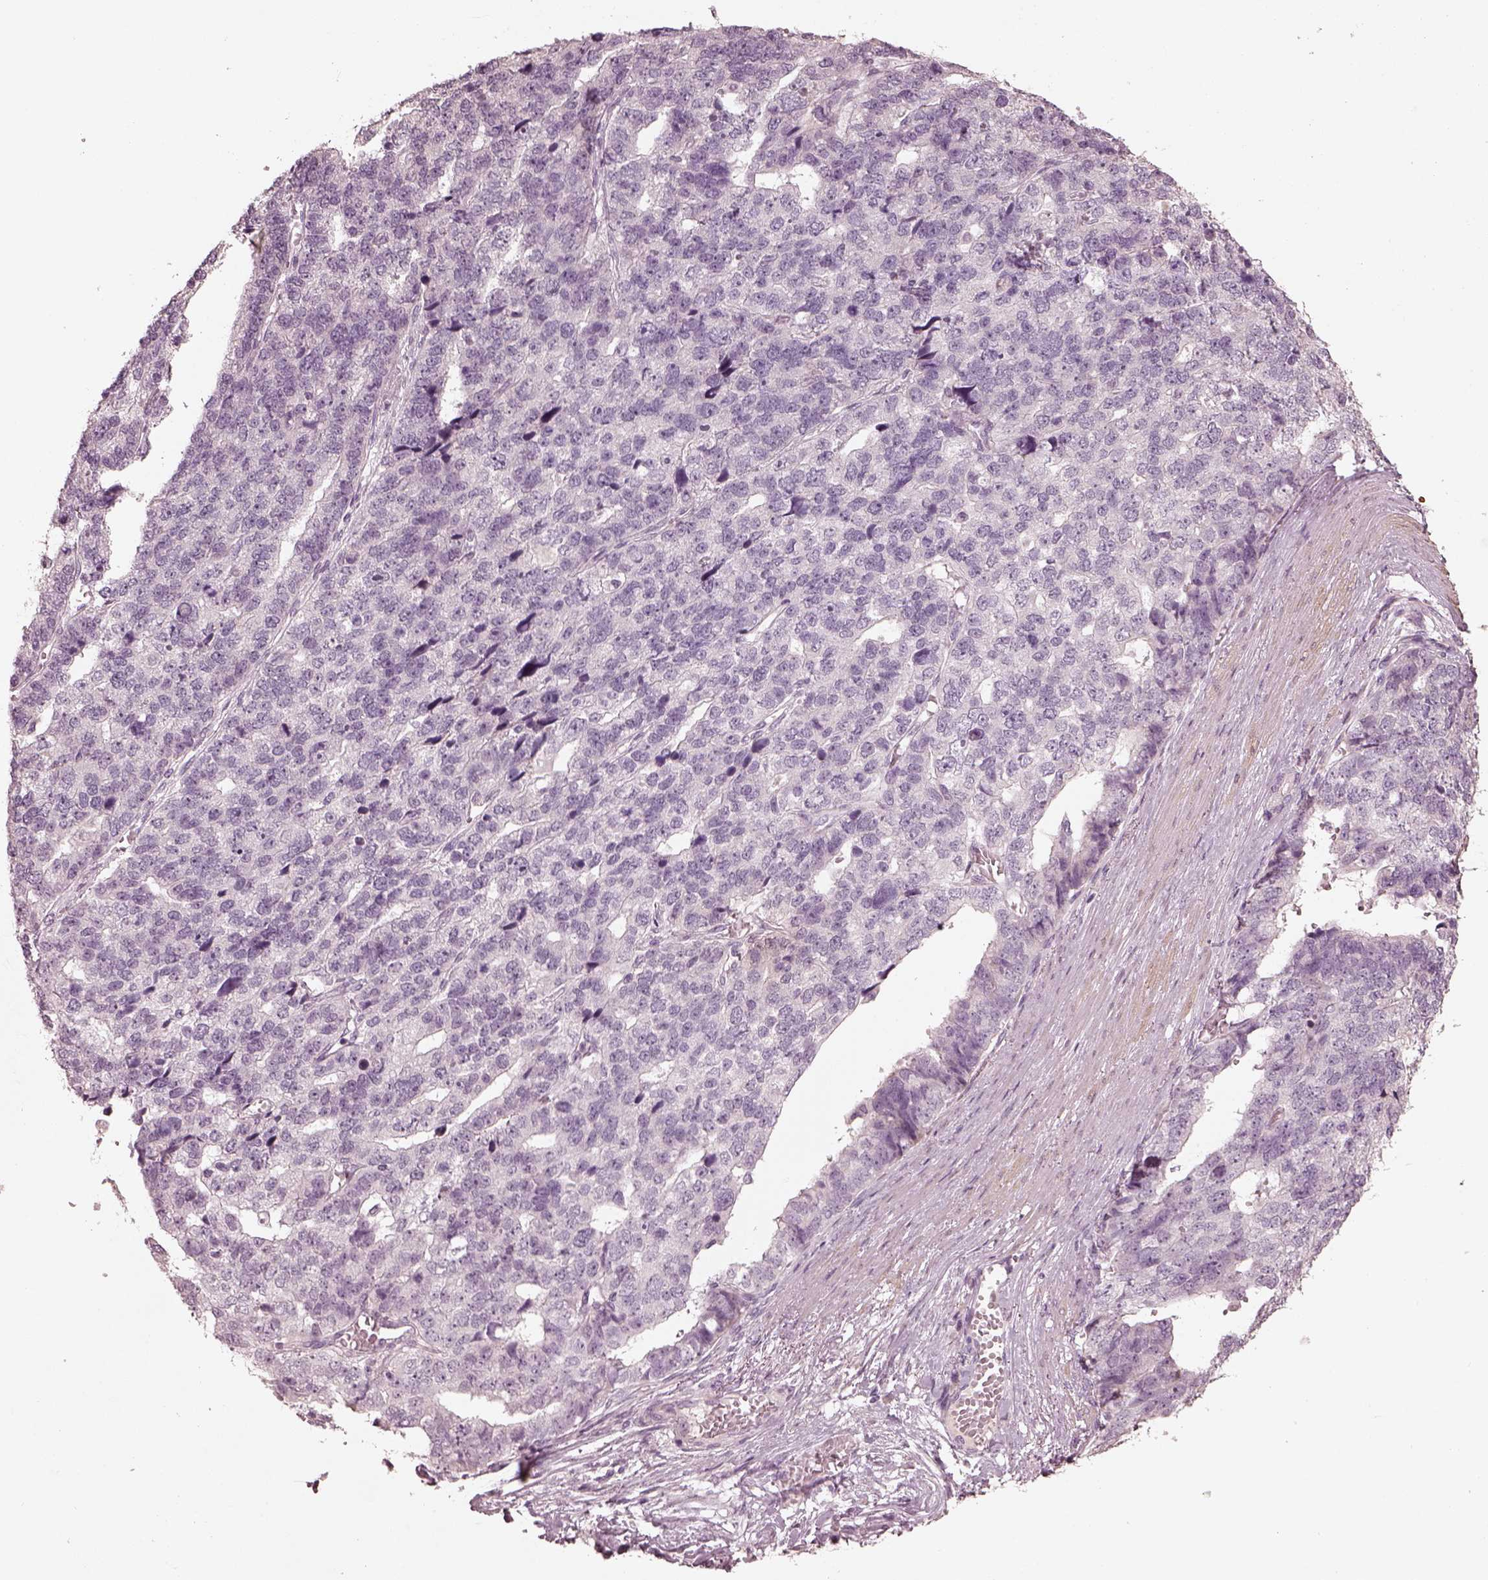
{"staining": {"intensity": "negative", "quantity": "none", "location": "none"}, "tissue": "stomach cancer", "cell_type": "Tumor cells", "image_type": "cancer", "snomed": [{"axis": "morphology", "description": "Adenocarcinoma, NOS"}, {"axis": "topography", "description": "Stomach"}], "caption": "IHC histopathology image of neoplastic tissue: human stomach cancer (adenocarcinoma) stained with DAB (3,3'-diaminobenzidine) displays no significant protein positivity in tumor cells.", "gene": "OPTC", "patient": {"sex": "male", "age": 69}}